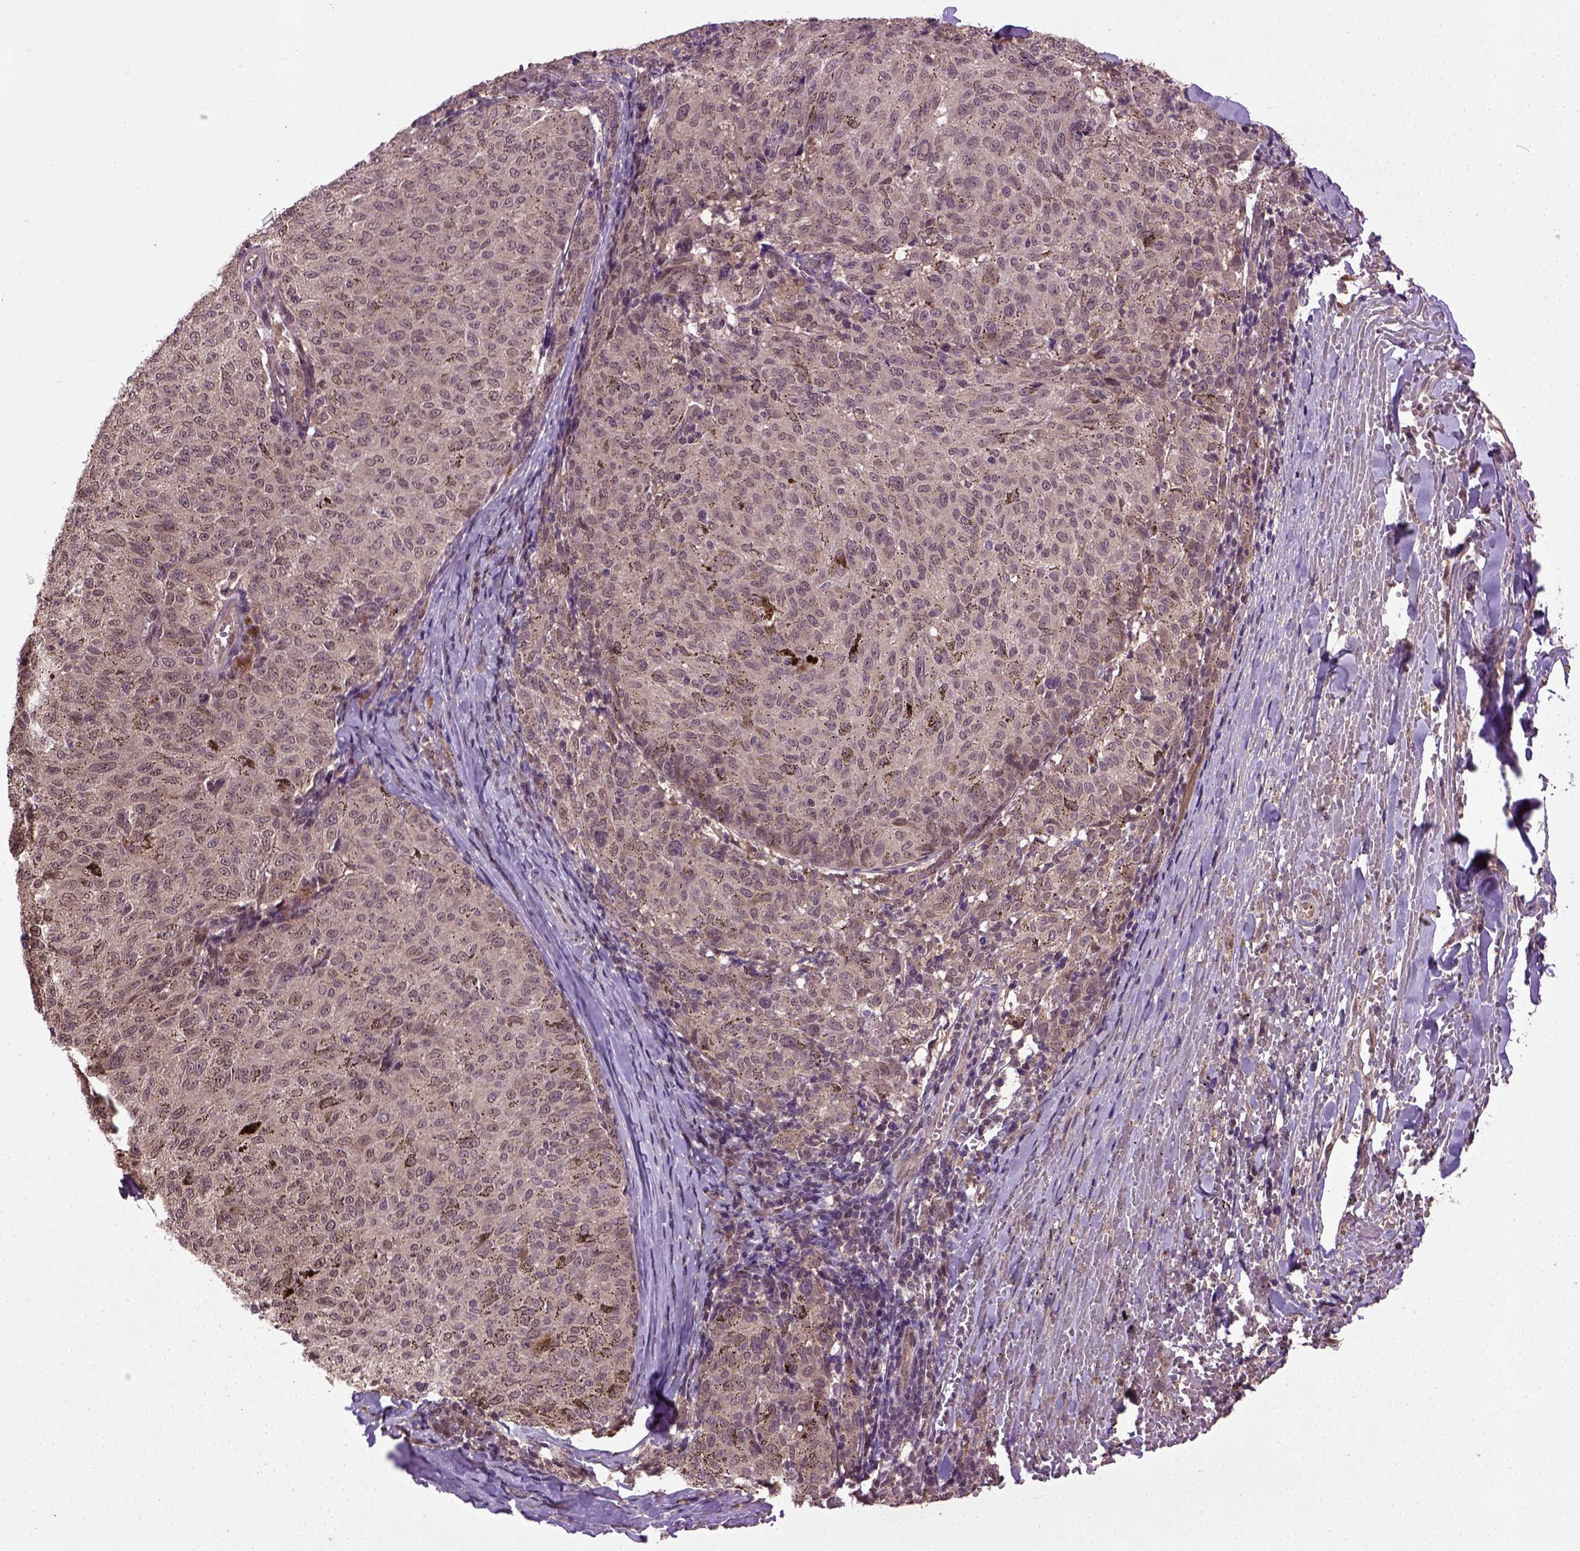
{"staining": {"intensity": "negative", "quantity": "none", "location": "none"}, "tissue": "melanoma", "cell_type": "Tumor cells", "image_type": "cancer", "snomed": [{"axis": "morphology", "description": "Malignant melanoma, NOS"}, {"axis": "topography", "description": "Skin"}], "caption": "This is an immunohistochemistry micrograph of human malignant melanoma. There is no staining in tumor cells.", "gene": "UBA3", "patient": {"sex": "female", "age": 72}}